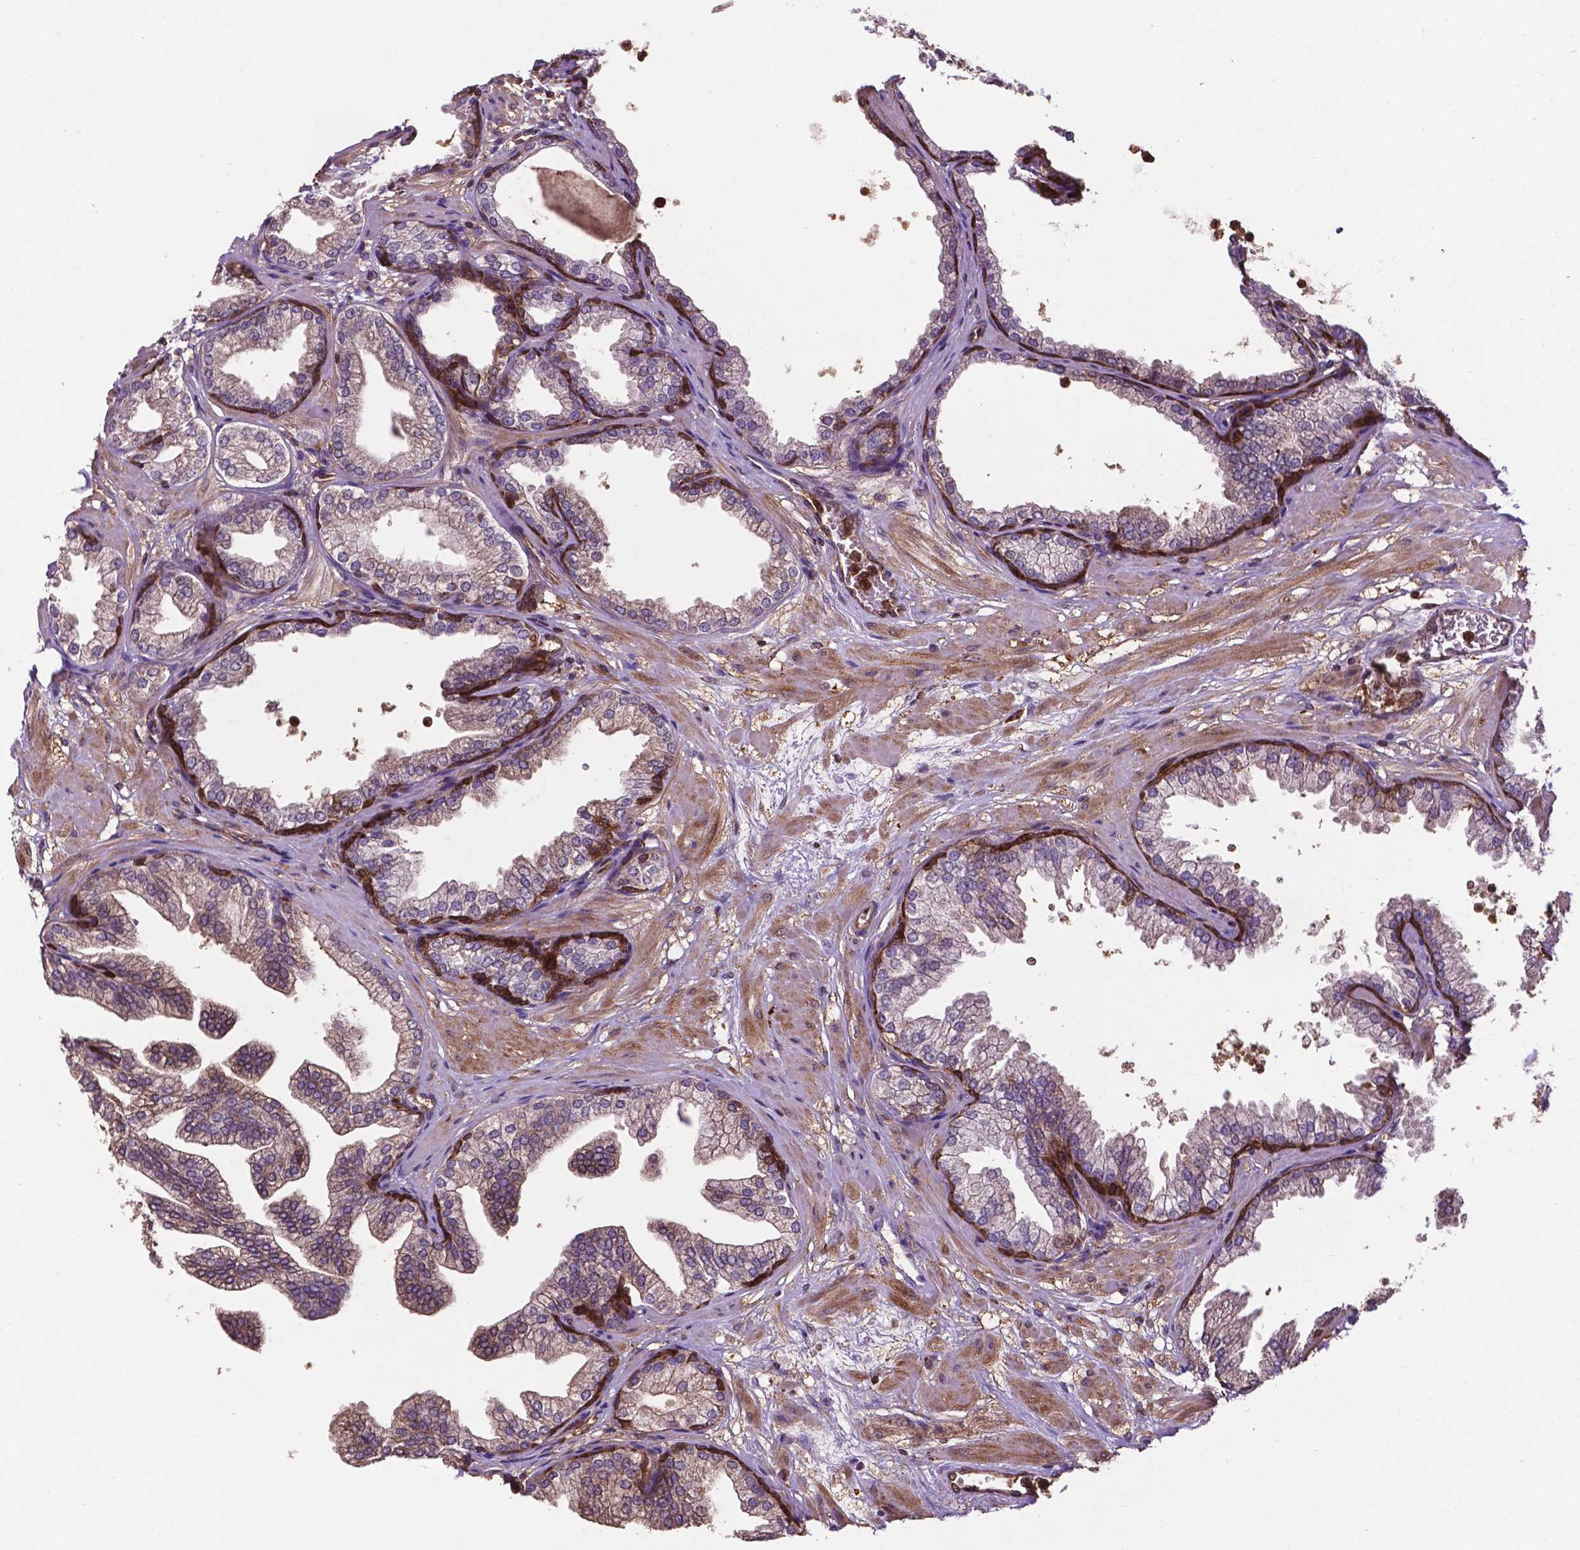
{"staining": {"intensity": "strong", "quantity": "<25%", "location": "cytoplasmic/membranous"}, "tissue": "prostate", "cell_type": "Glandular cells", "image_type": "normal", "snomed": [{"axis": "morphology", "description": "Normal tissue, NOS"}, {"axis": "topography", "description": "Prostate"}], "caption": "DAB (3,3'-diaminobenzidine) immunohistochemical staining of benign prostate demonstrates strong cytoplasmic/membranous protein positivity in about <25% of glandular cells. The staining was performed using DAB (3,3'-diaminobenzidine) to visualize the protein expression in brown, while the nuclei were stained in blue with hematoxylin (Magnification: 20x).", "gene": "SMAD3", "patient": {"sex": "male", "age": 37}}